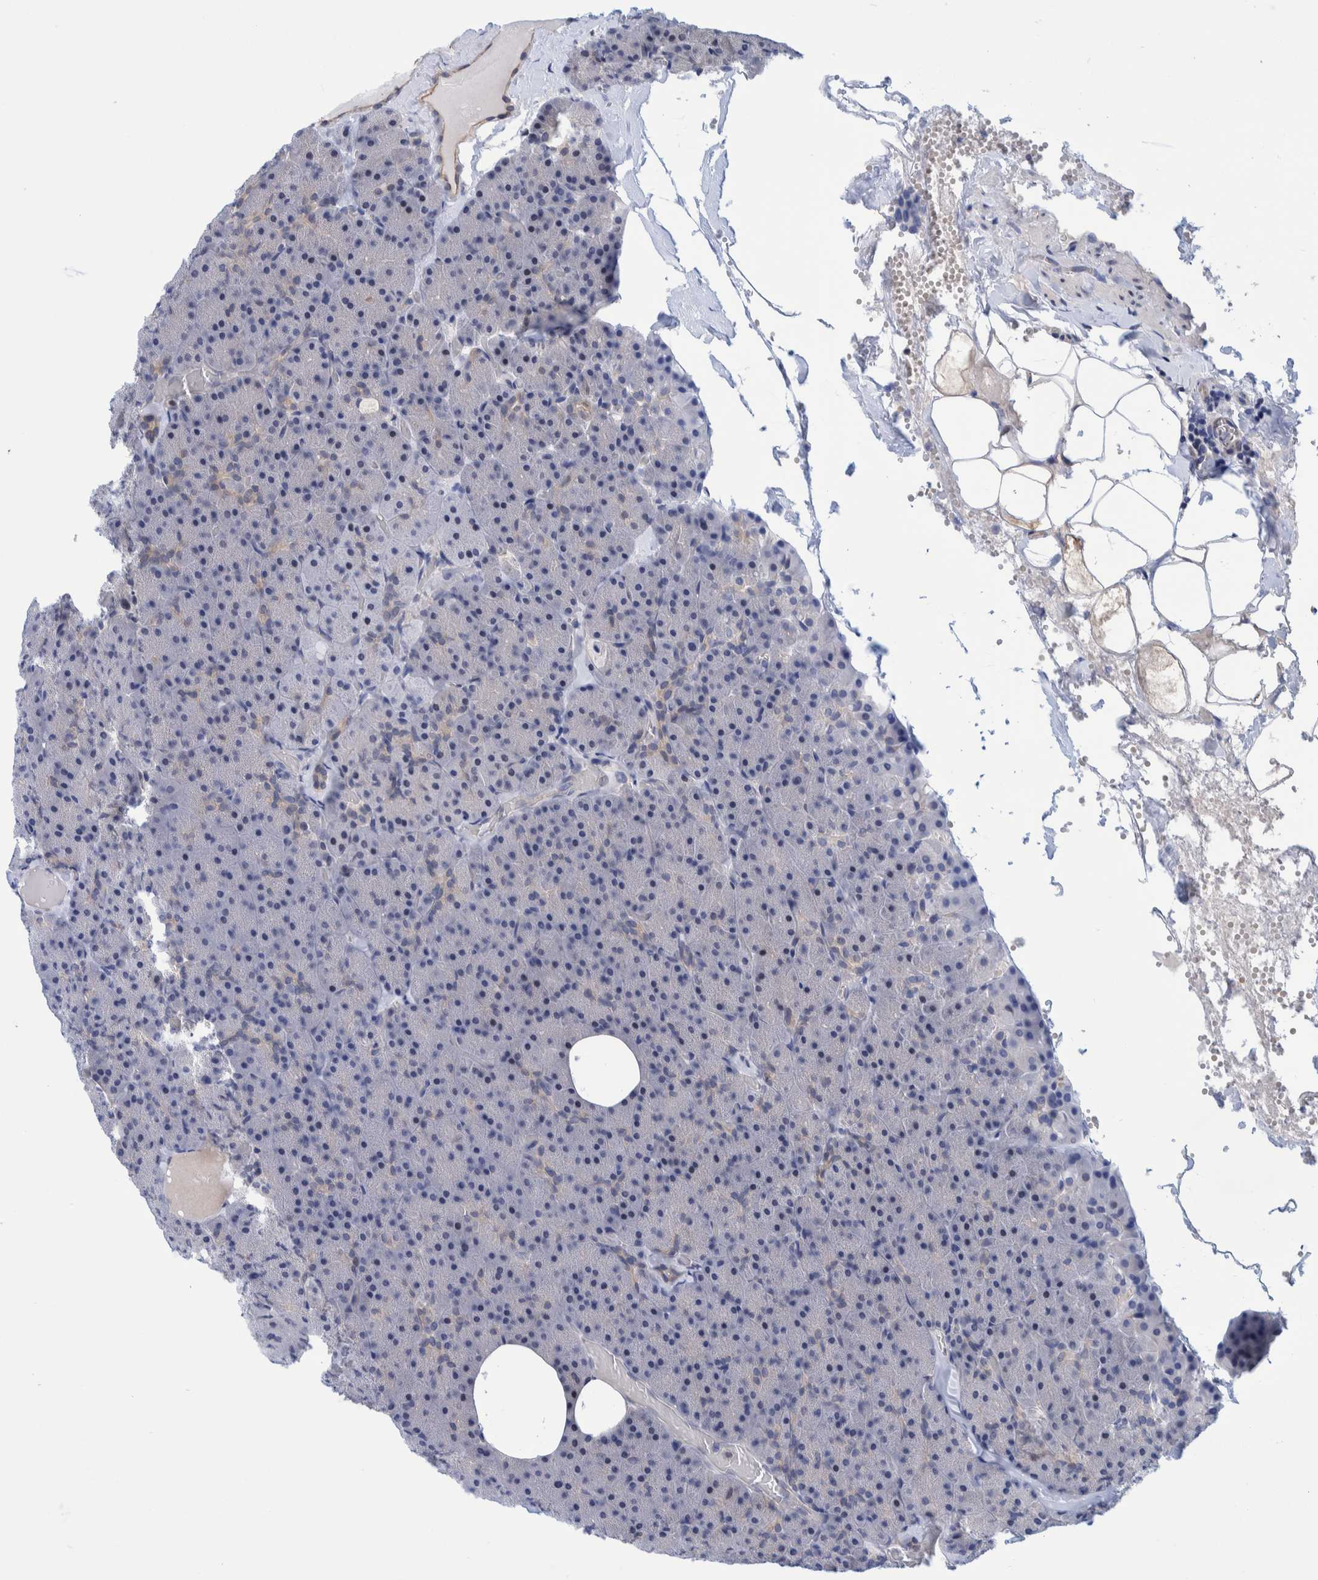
{"staining": {"intensity": "moderate", "quantity": "<25%", "location": "cytoplasmic/membranous"}, "tissue": "pancreas", "cell_type": "Exocrine glandular cells", "image_type": "normal", "snomed": [{"axis": "morphology", "description": "Normal tissue, NOS"}, {"axis": "morphology", "description": "Carcinoid, malignant, NOS"}, {"axis": "topography", "description": "Pancreas"}], "caption": "Immunohistochemistry of benign pancreas displays low levels of moderate cytoplasmic/membranous expression in approximately <25% of exocrine glandular cells. The staining is performed using DAB (3,3'-diaminobenzidine) brown chromogen to label protein expression. The nuclei are counter-stained blue using hematoxylin.", "gene": "PFAS", "patient": {"sex": "female", "age": 35}}